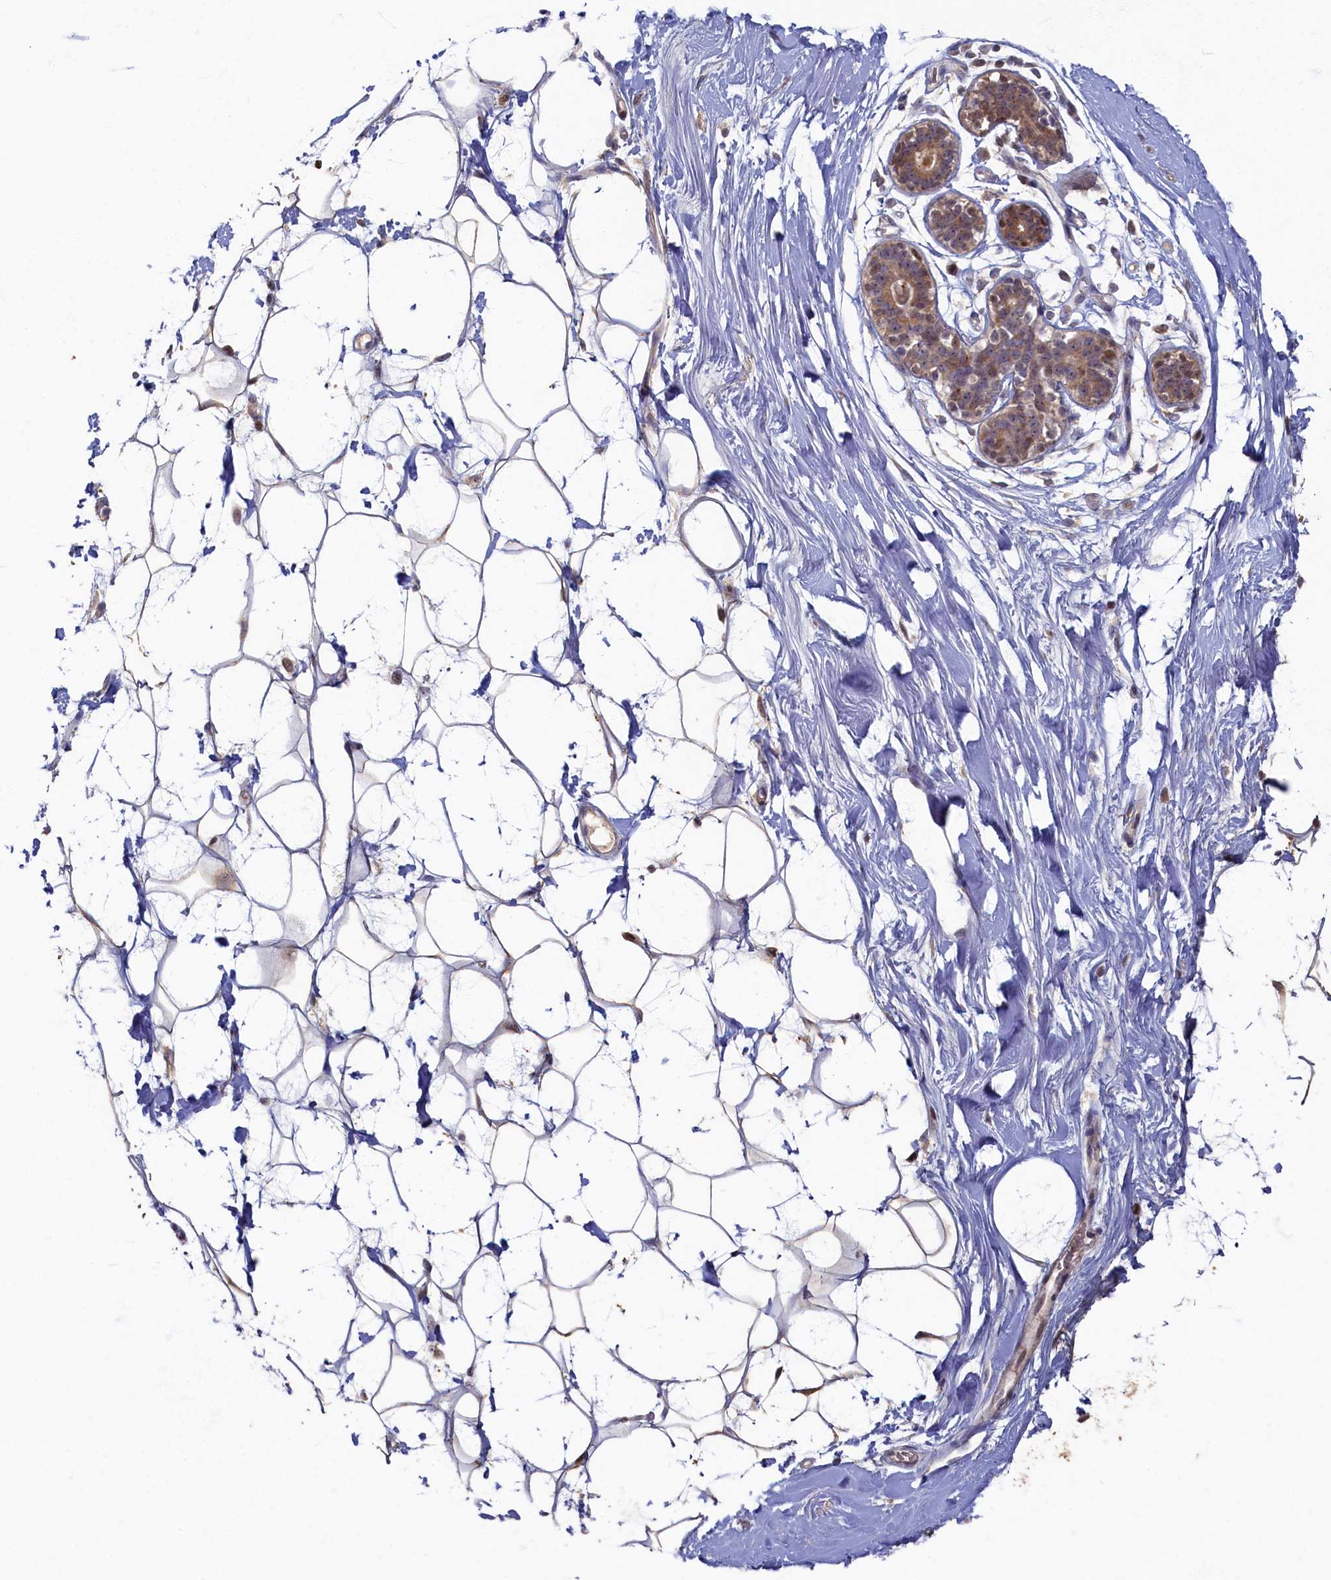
{"staining": {"intensity": "weak", "quantity": "25%-75%", "location": "cytoplasmic/membranous"}, "tissue": "adipose tissue", "cell_type": "Adipocytes", "image_type": "normal", "snomed": [{"axis": "morphology", "description": "Normal tissue, NOS"}, {"axis": "topography", "description": "Breast"}], "caption": "This micrograph demonstrates IHC staining of unremarkable adipose tissue, with low weak cytoplasmic/membranous staining in about 25%-75% of adipocytes.", "gene": "HUNK", "patient": {"sex": "female", "age": 26}}